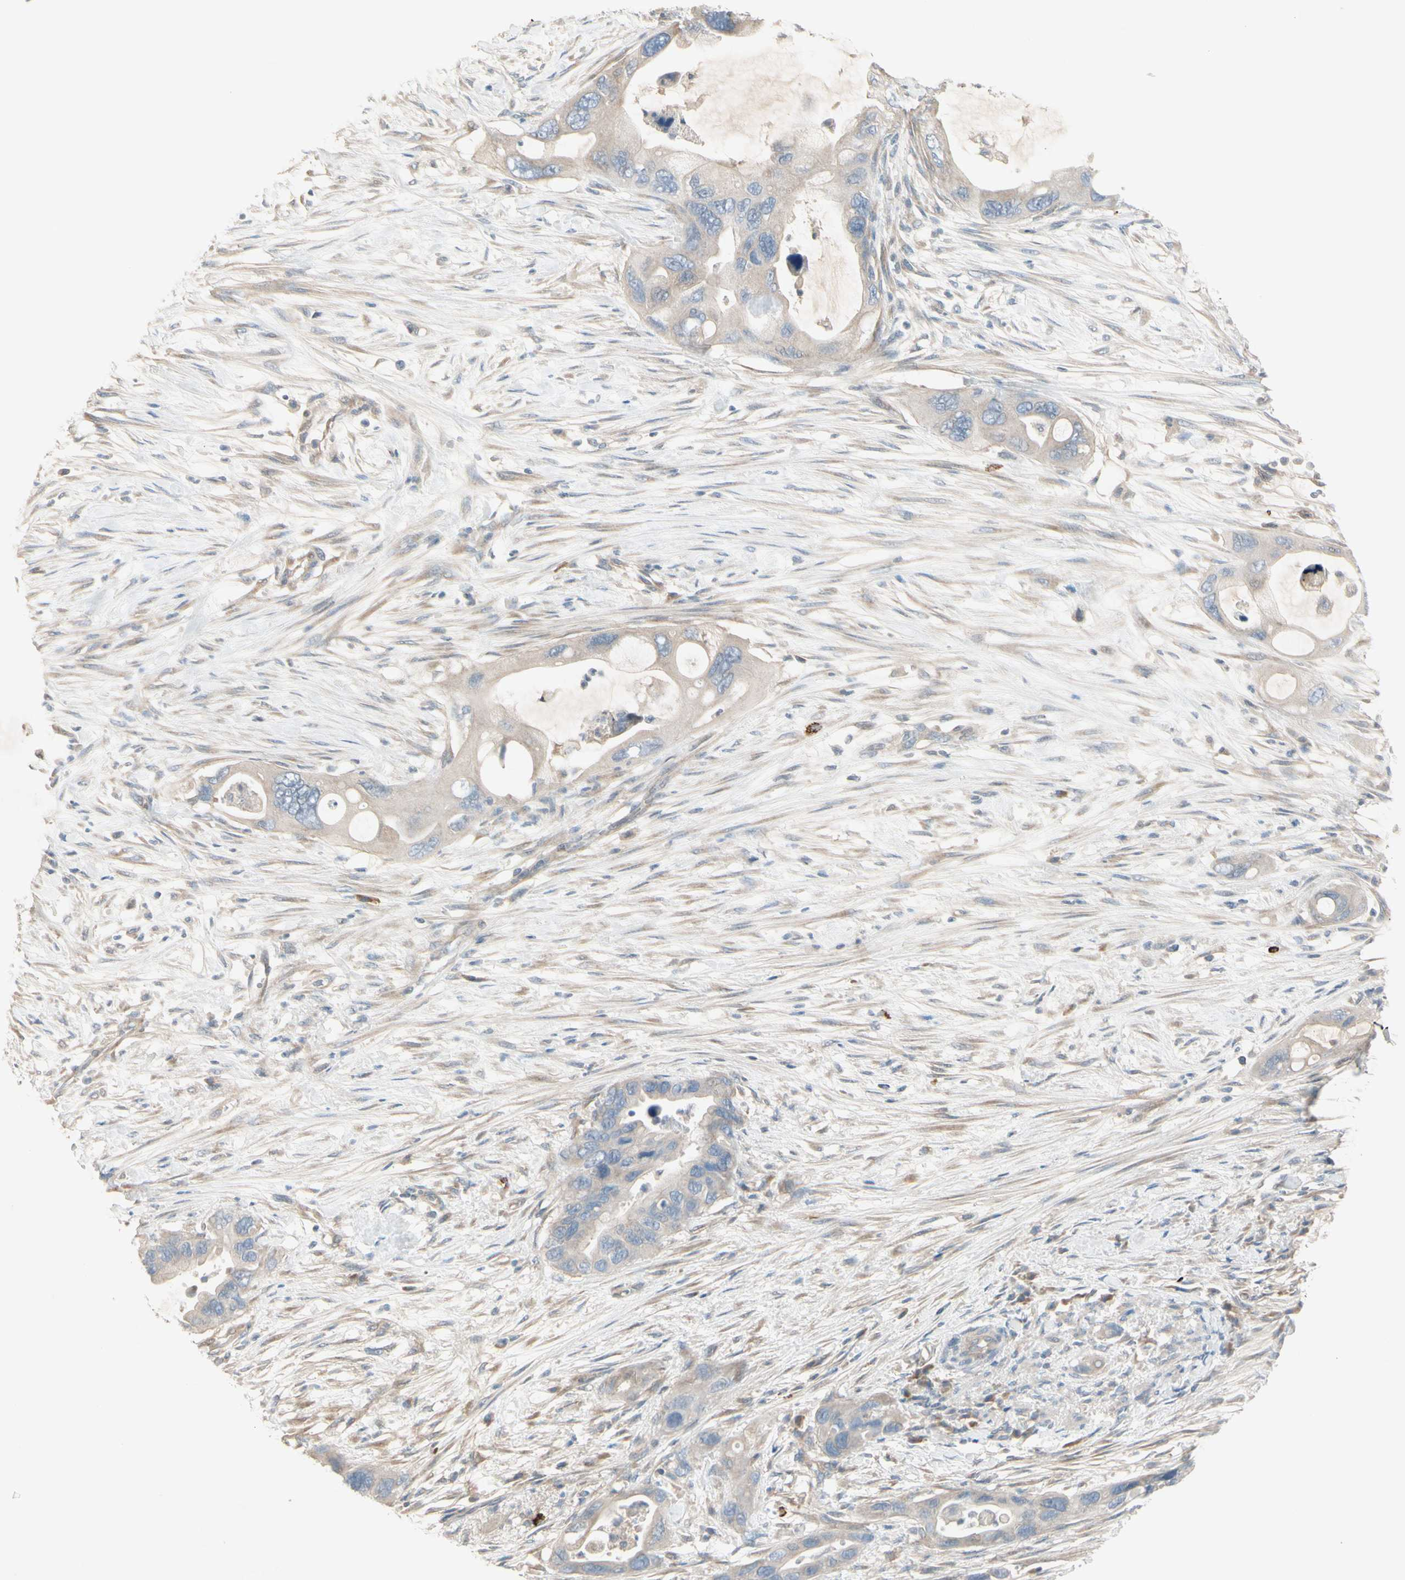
{"staining": {"intensity": "weak", "quantity": ">75%", "location": "cytoplasmic/membranous"}, "tissue": "pancreatic cancer", "cell_type": "Tumor cells", "image_type": "cancer", "snomed": [{"axis": "morphology", "description": "Adenocarcinoma, NOS"}, {"axis": "topography", "description": "Pancreas"}], "caption": "Weak cytoplasmic/membranous staining for a protein is identified in approximately >75% of tumor cells of pancreatic adenocarcinoma using immunohistochemistry.", "gene": "MAPRE3", "patient": {"sex": "female", "age": 71}}